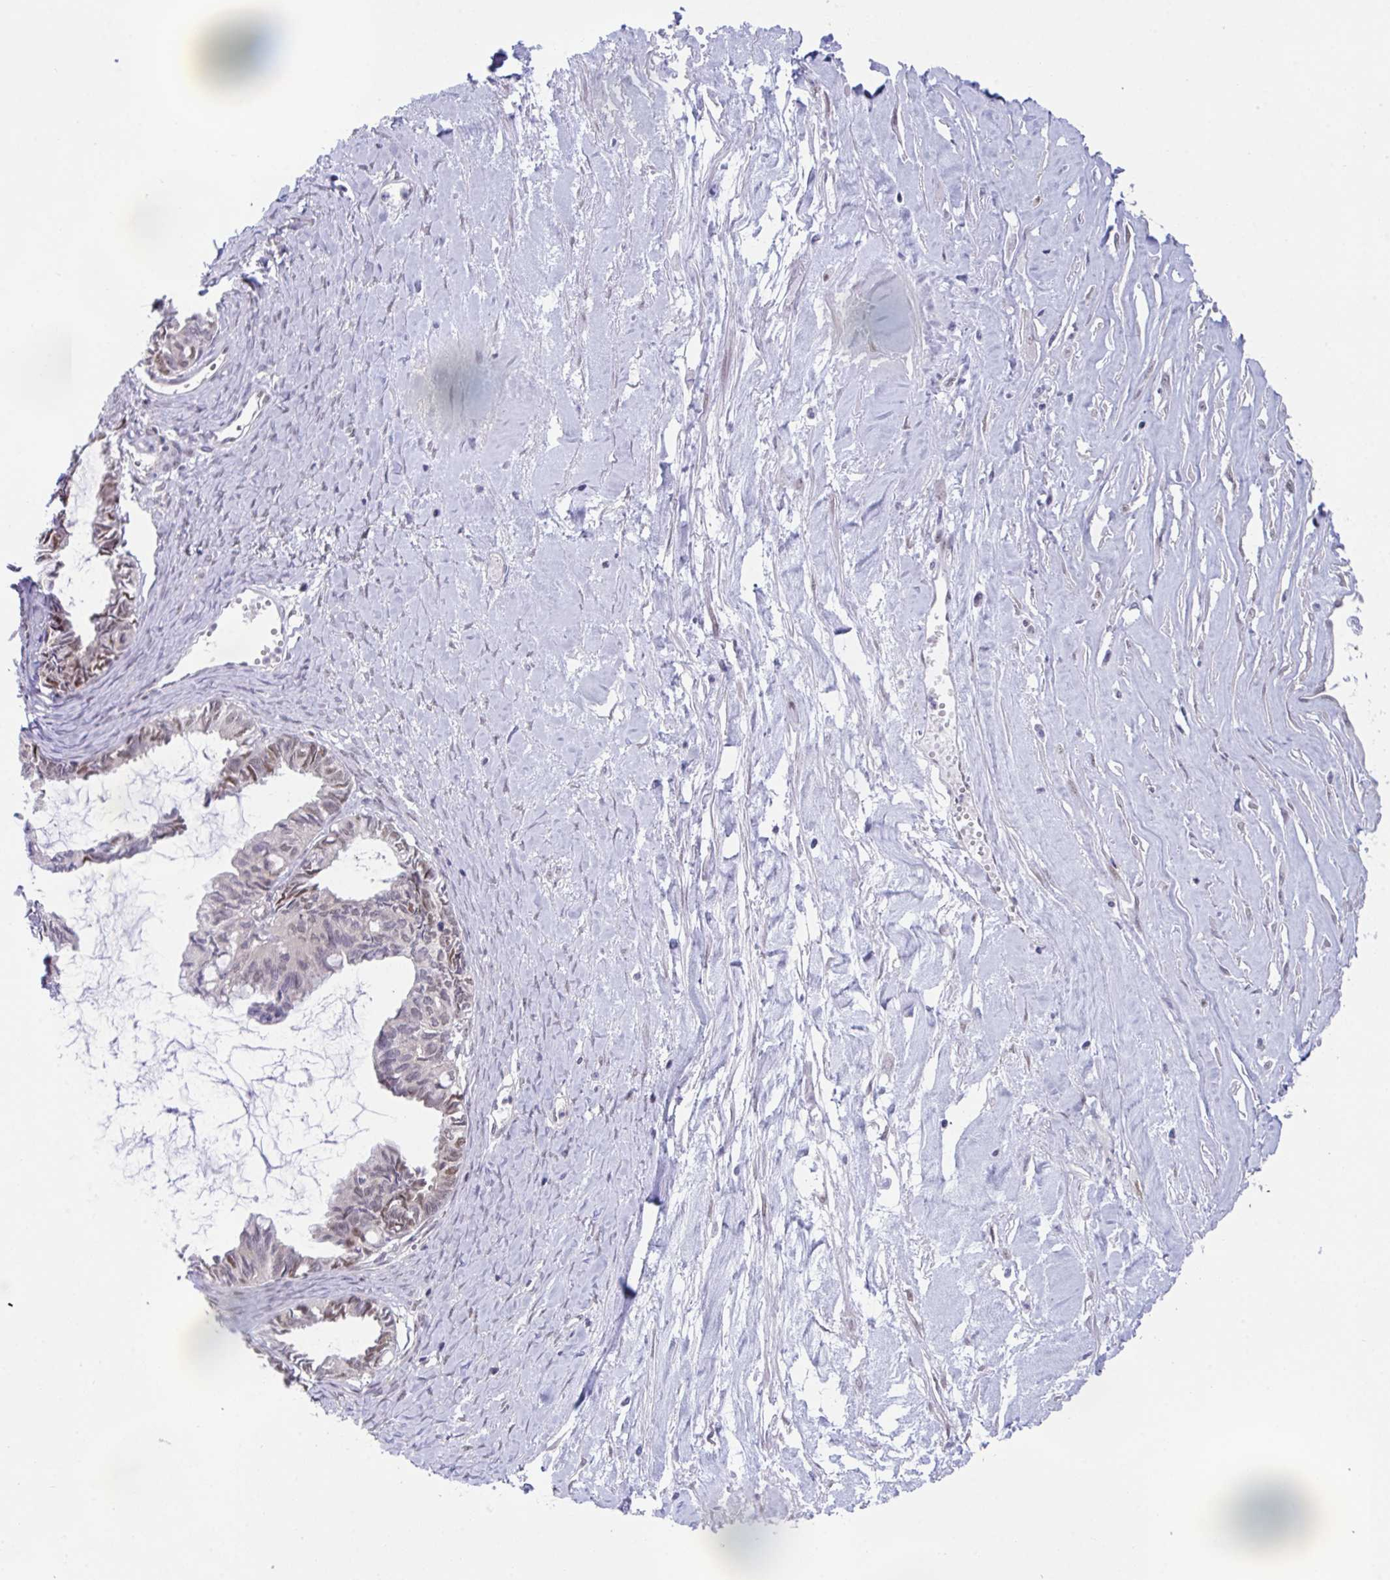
{"staining": {"intensity": "weak", "quantity": "<25%", "location": "nuclear"}, "tissue": "ovarian cancer", "cell_type": "Tumor cells", "image_type": "cancer", "snomed": [{"axis": "morphology", "description": "Cystadenocarcinoma, mucinous, NOS"}, {"axis": "topography", "description": "Ovary"}], "caption": "This is an immunohistochemistry (IHC) image of ovarian mucinous cystadenocarcinoma. There is no expression in tumor cells.", "gene": "ZNF444", "patient": {"sex": "female", "age": 61}}